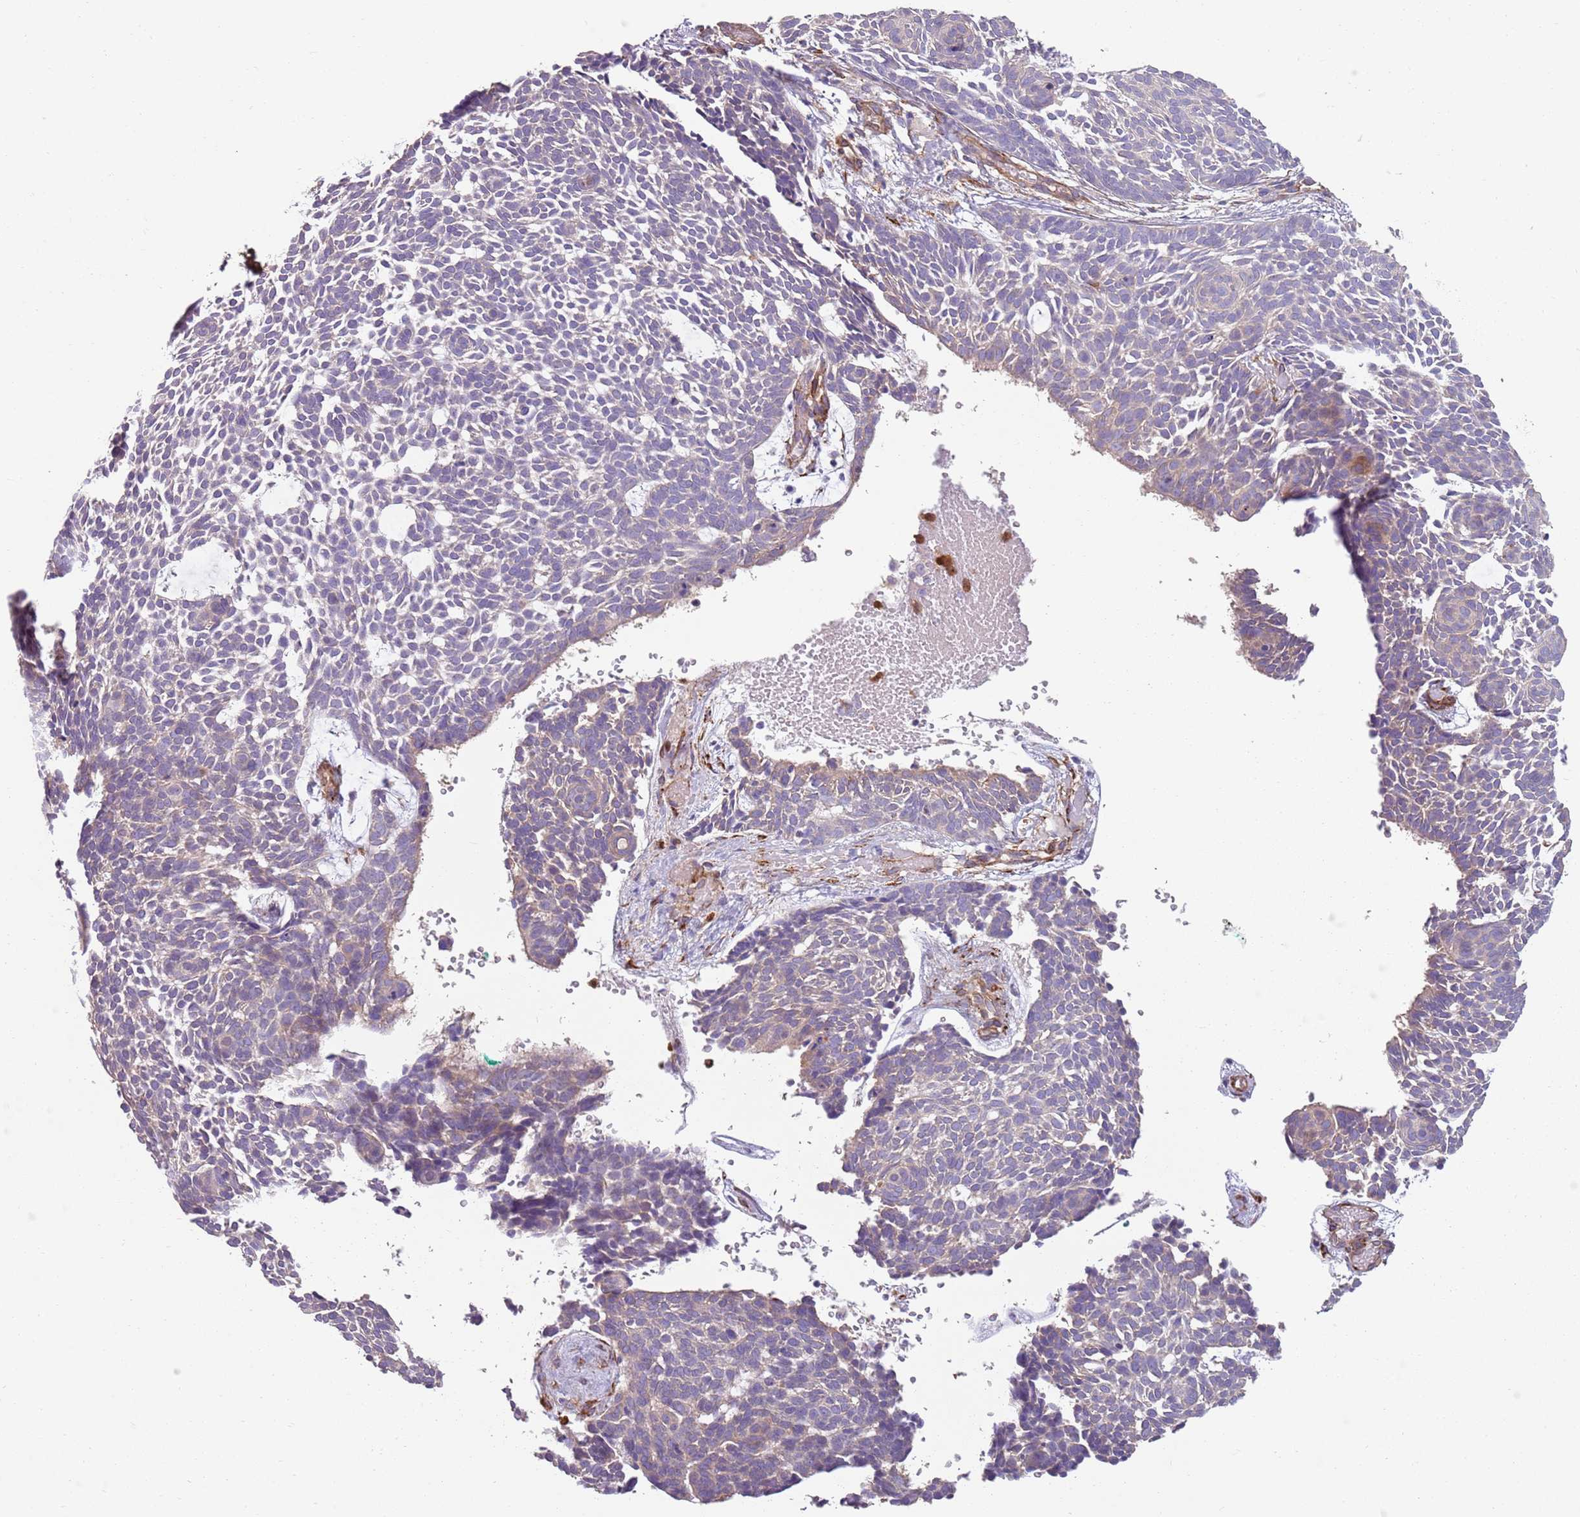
{"staining": {"intensity": "negative", "quantity": "none", "location": "none"}, "tissue": "skin cancer", "cell_type": "Tumor cells", "image_type": "cancer", "snomed": [{"axis": "morphology", "description": "Basal cell carcinoma"}, {"axis": "topography", "description": "Skin"}], "caption": "A micrograph of basal cell carcinoma (skin) stained for a protein reveals no brown staining in tumor cells.", "gene": "PHLPP2", "patient": {"sex": "male", "age": 61}}